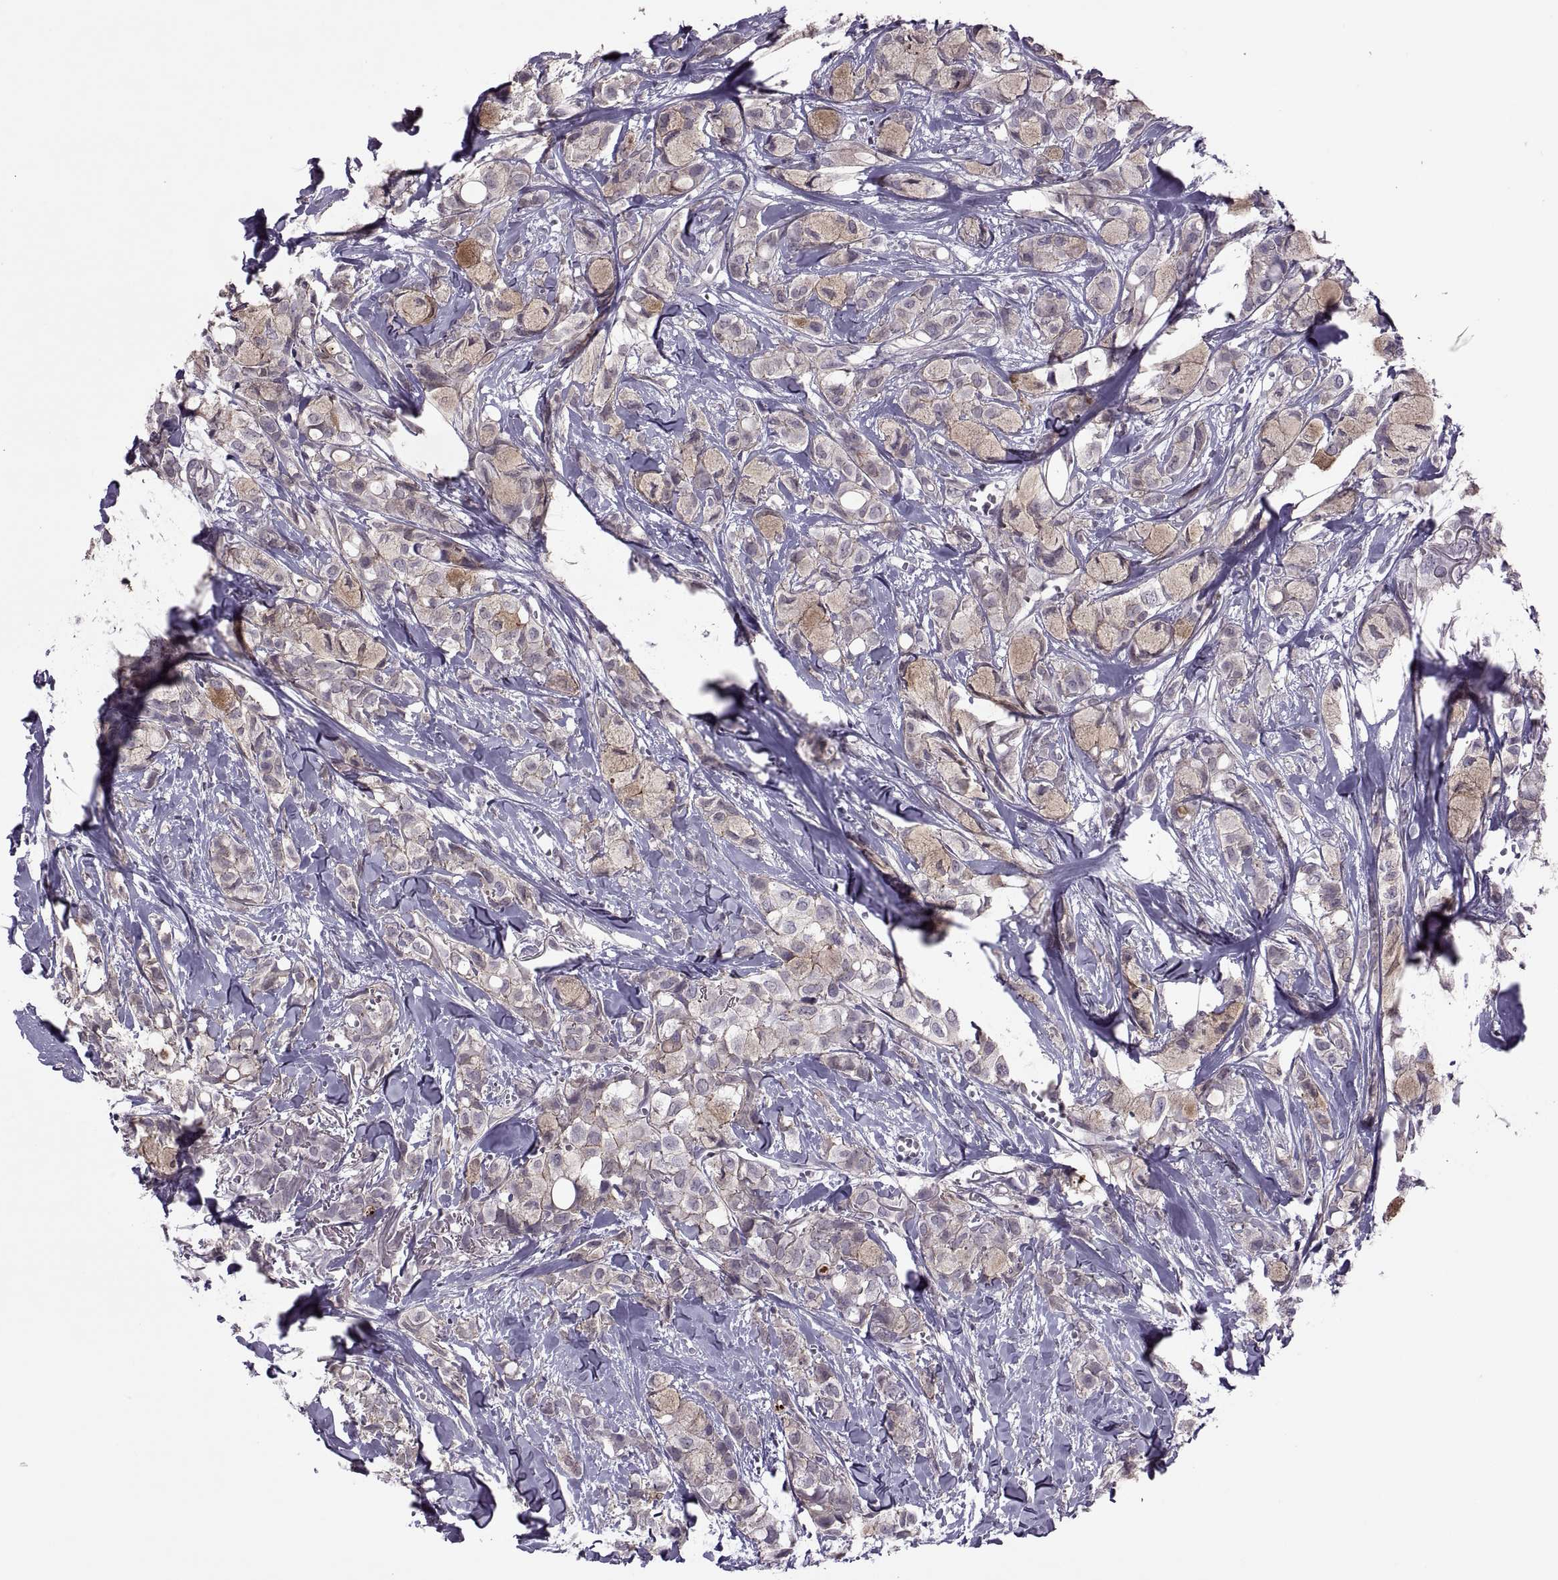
{"staining": {"intensity": "weak", "quantity": "25%-75%", "location": "cytoplasmic/membranous"}, "tissue": "breast cancer", "cell_type": "Tumor cells", "image_type": "cancer", "snomed": [{"axis": "morphology", "description": "Duct carcinoma"}, {"axis": "topography", "description": "Breast"}], "caption": "Protein expression analysis of human breast cancer reveals weak cytoplasmic/membranous staining in about 25%-75% of tumor cells.", "gene": "ODF3", "patient": {"sex": "female", "age": 85}}